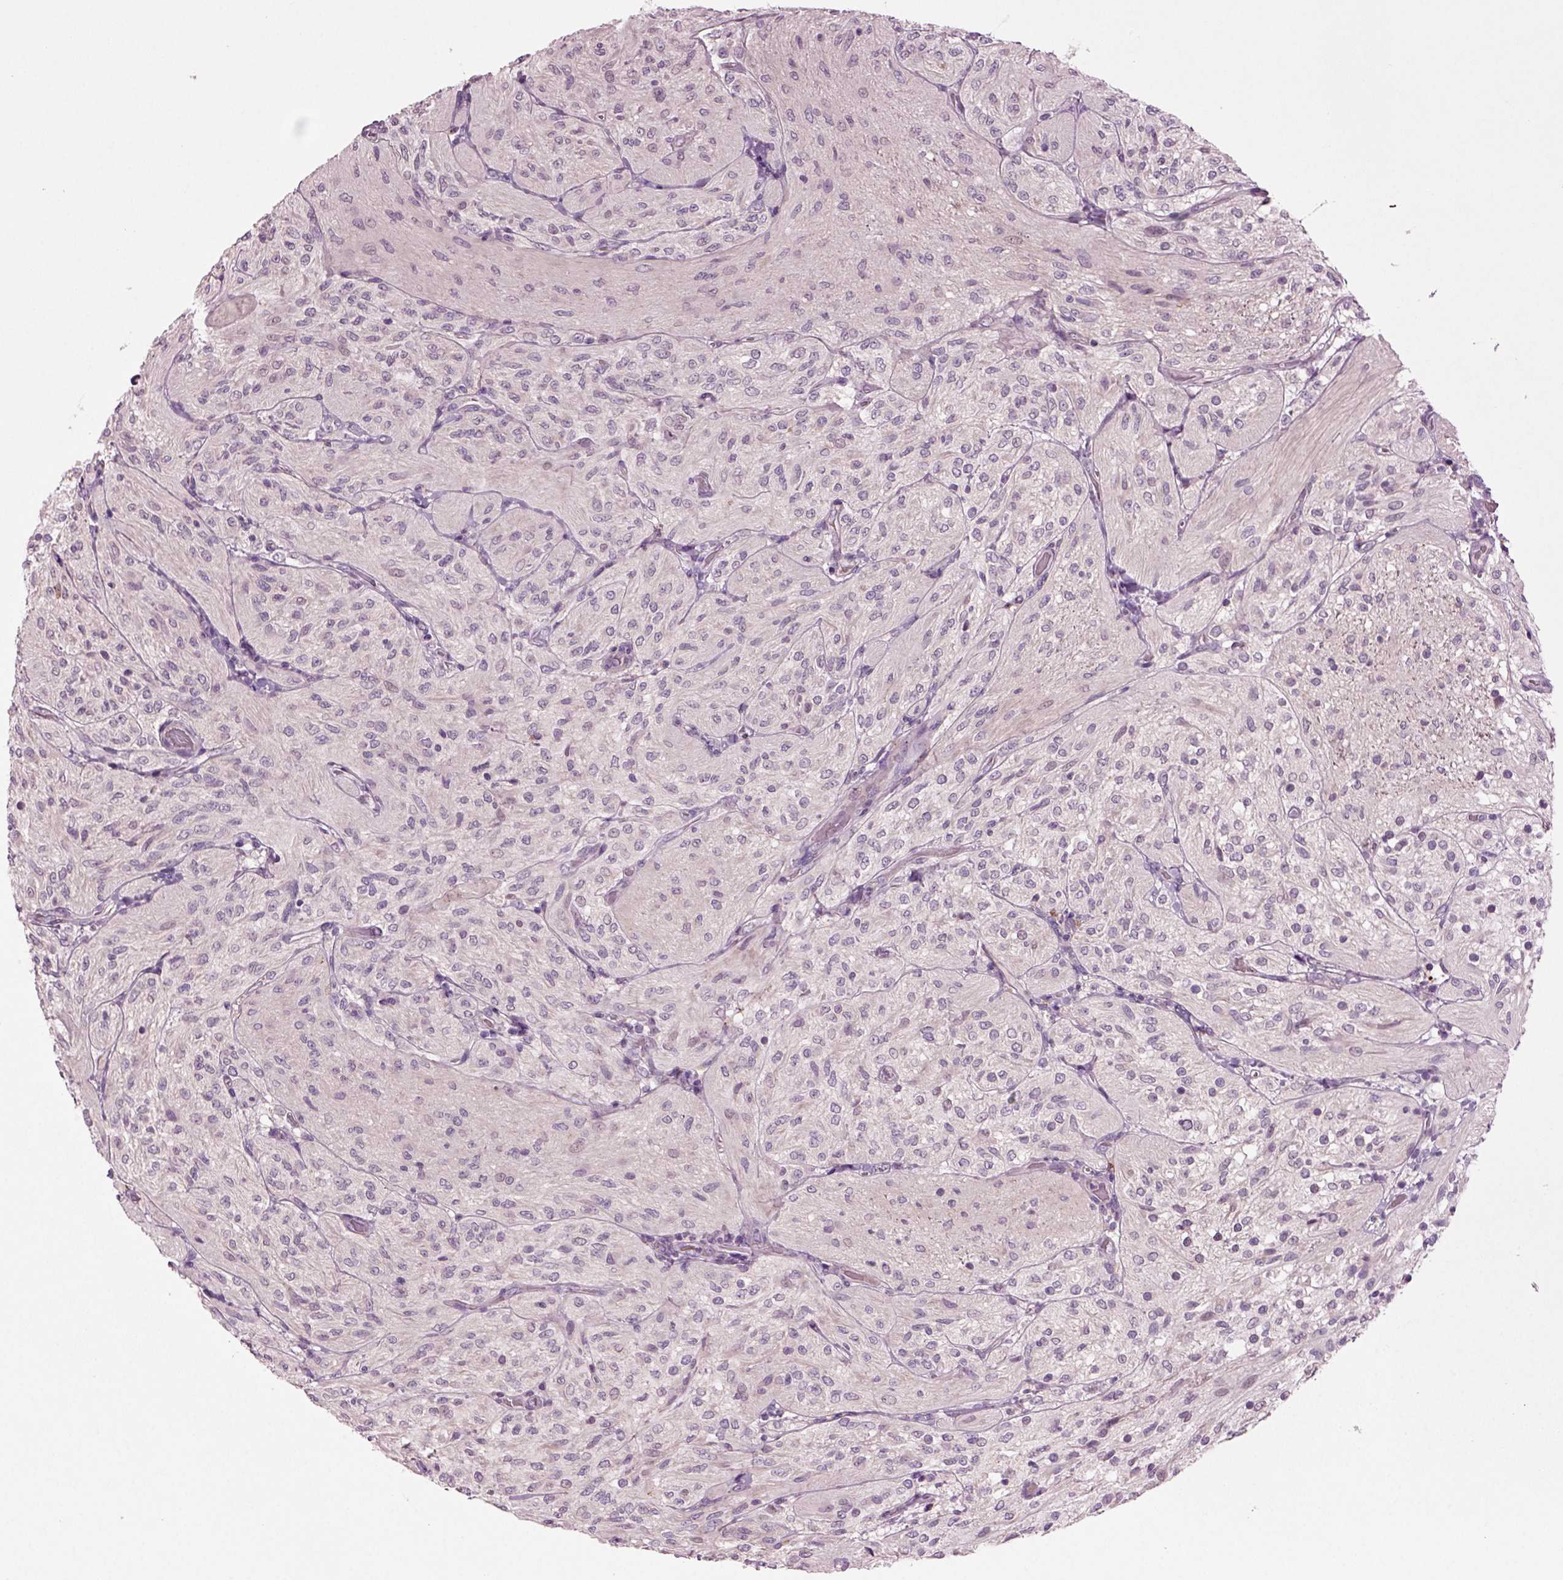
{"staining": {"intensity": "negative", "quantity": "none", "location": "none"}, "tissue": "glioma", "cell_type": "Tumor cells", "image_type": "cancer", "snomed": [{"axis": "morphology", "description": "Glioma, malignant, Low grade"}, {"axis": "topography", "description": "Brain"}], "caption": "Protein analysis of malignant low-grade glioma displays no significant staining in tumor cells. Brightfield microscopy of immunohistochemistry (IHC) stained with DAB (brown) and hematoxylin (blue), captured at high magnification.", "gene": "SLC17A6", "patient": {"sex": "male", "age": 3}}